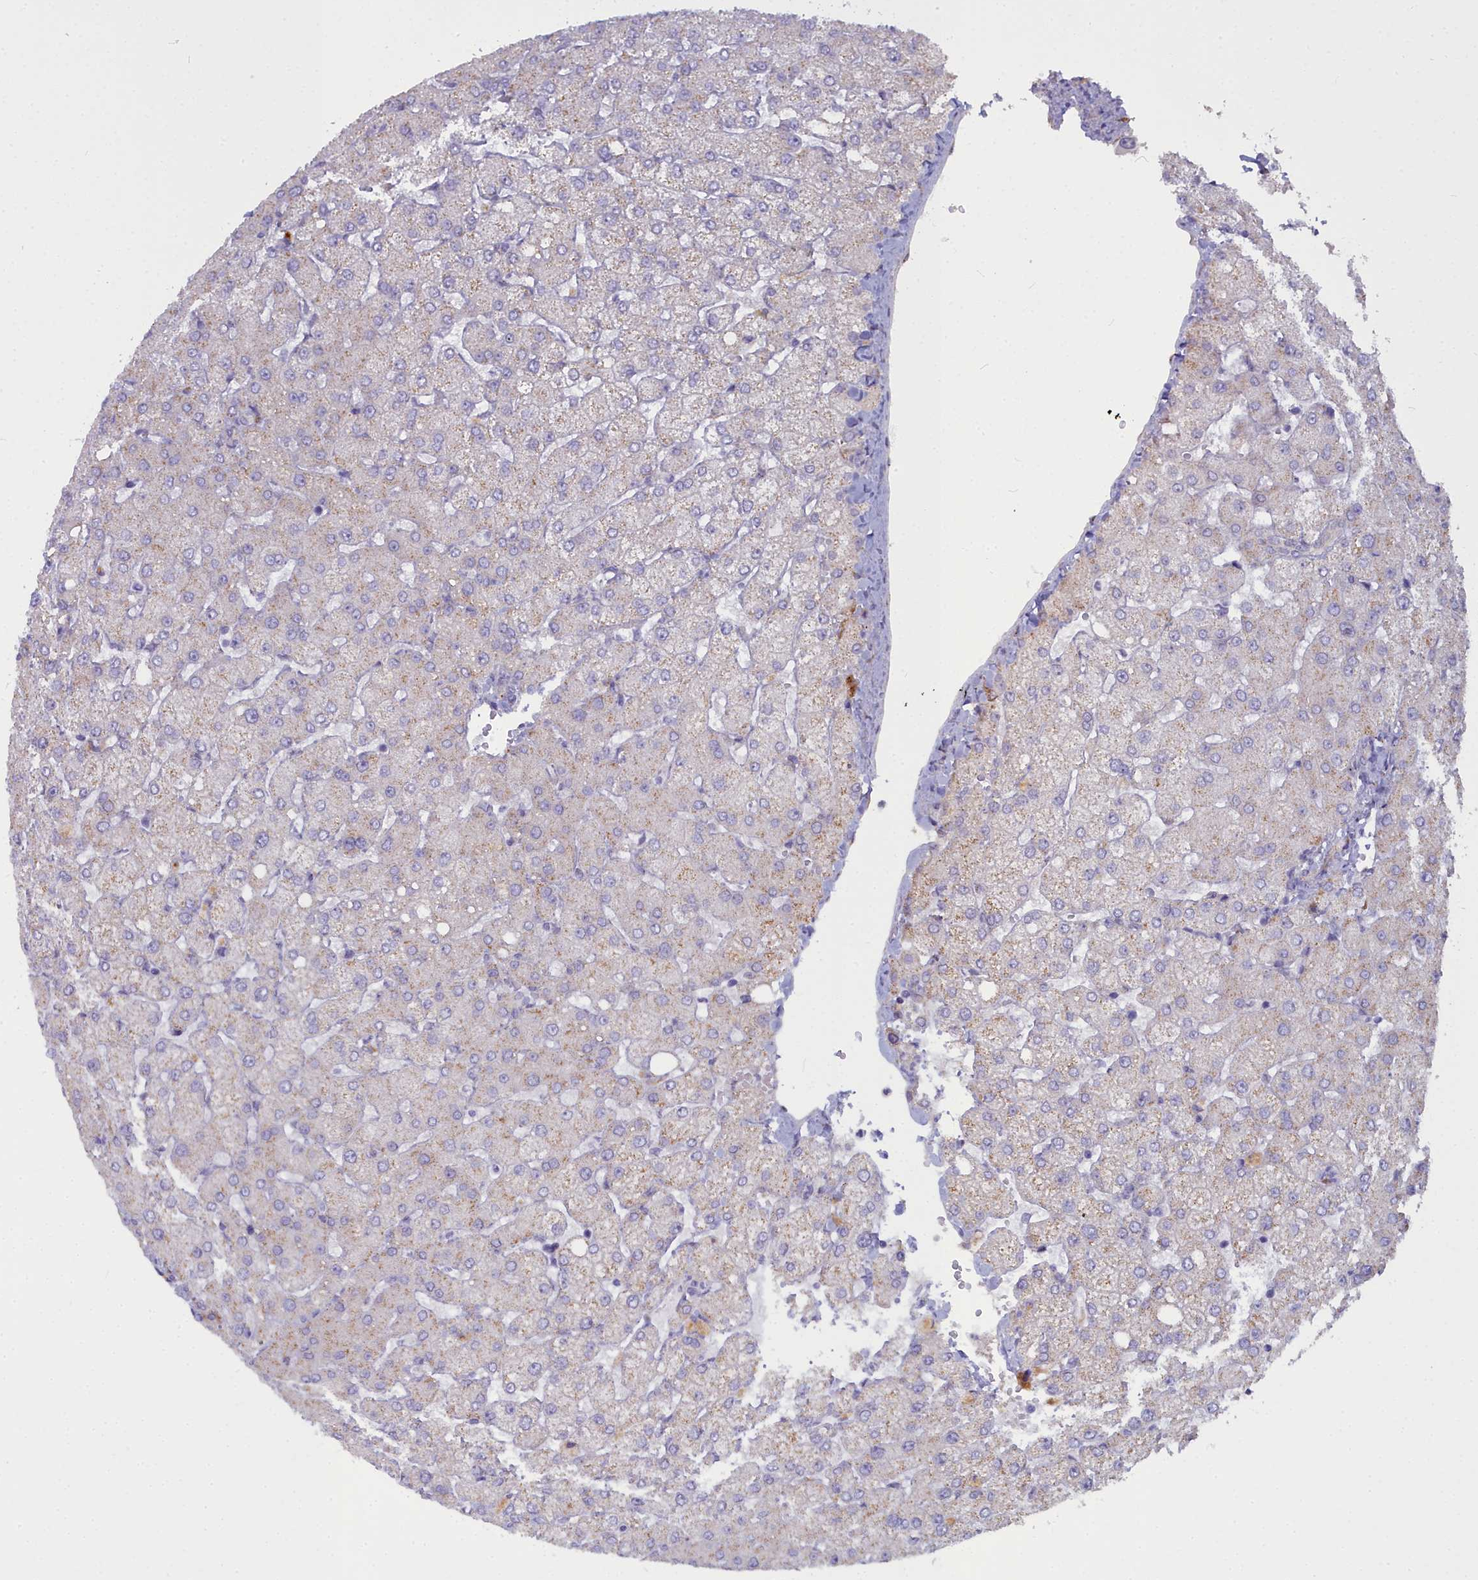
{"staining": {"intensity": "negative", "quantity": "none", "location": "none"}, "tissue": "liver", "cell_type": "Cholangiocytes", "image_type": "normal", "snomed": [{"axis": "morphology", "description": "Normal tissue, NOS"}, {"axis": "topography", "description": "Liver"}], "caption": "A high-resolution photomicrograph shows IHC staining of unremarkable liver, which displays no significant expression in cholangiocytes. (DAB (3,3'-diaminobenzidine) IHC, high magnification).", "gene": "WDPCP", "patient": {"sex": "female", "age": 54}}